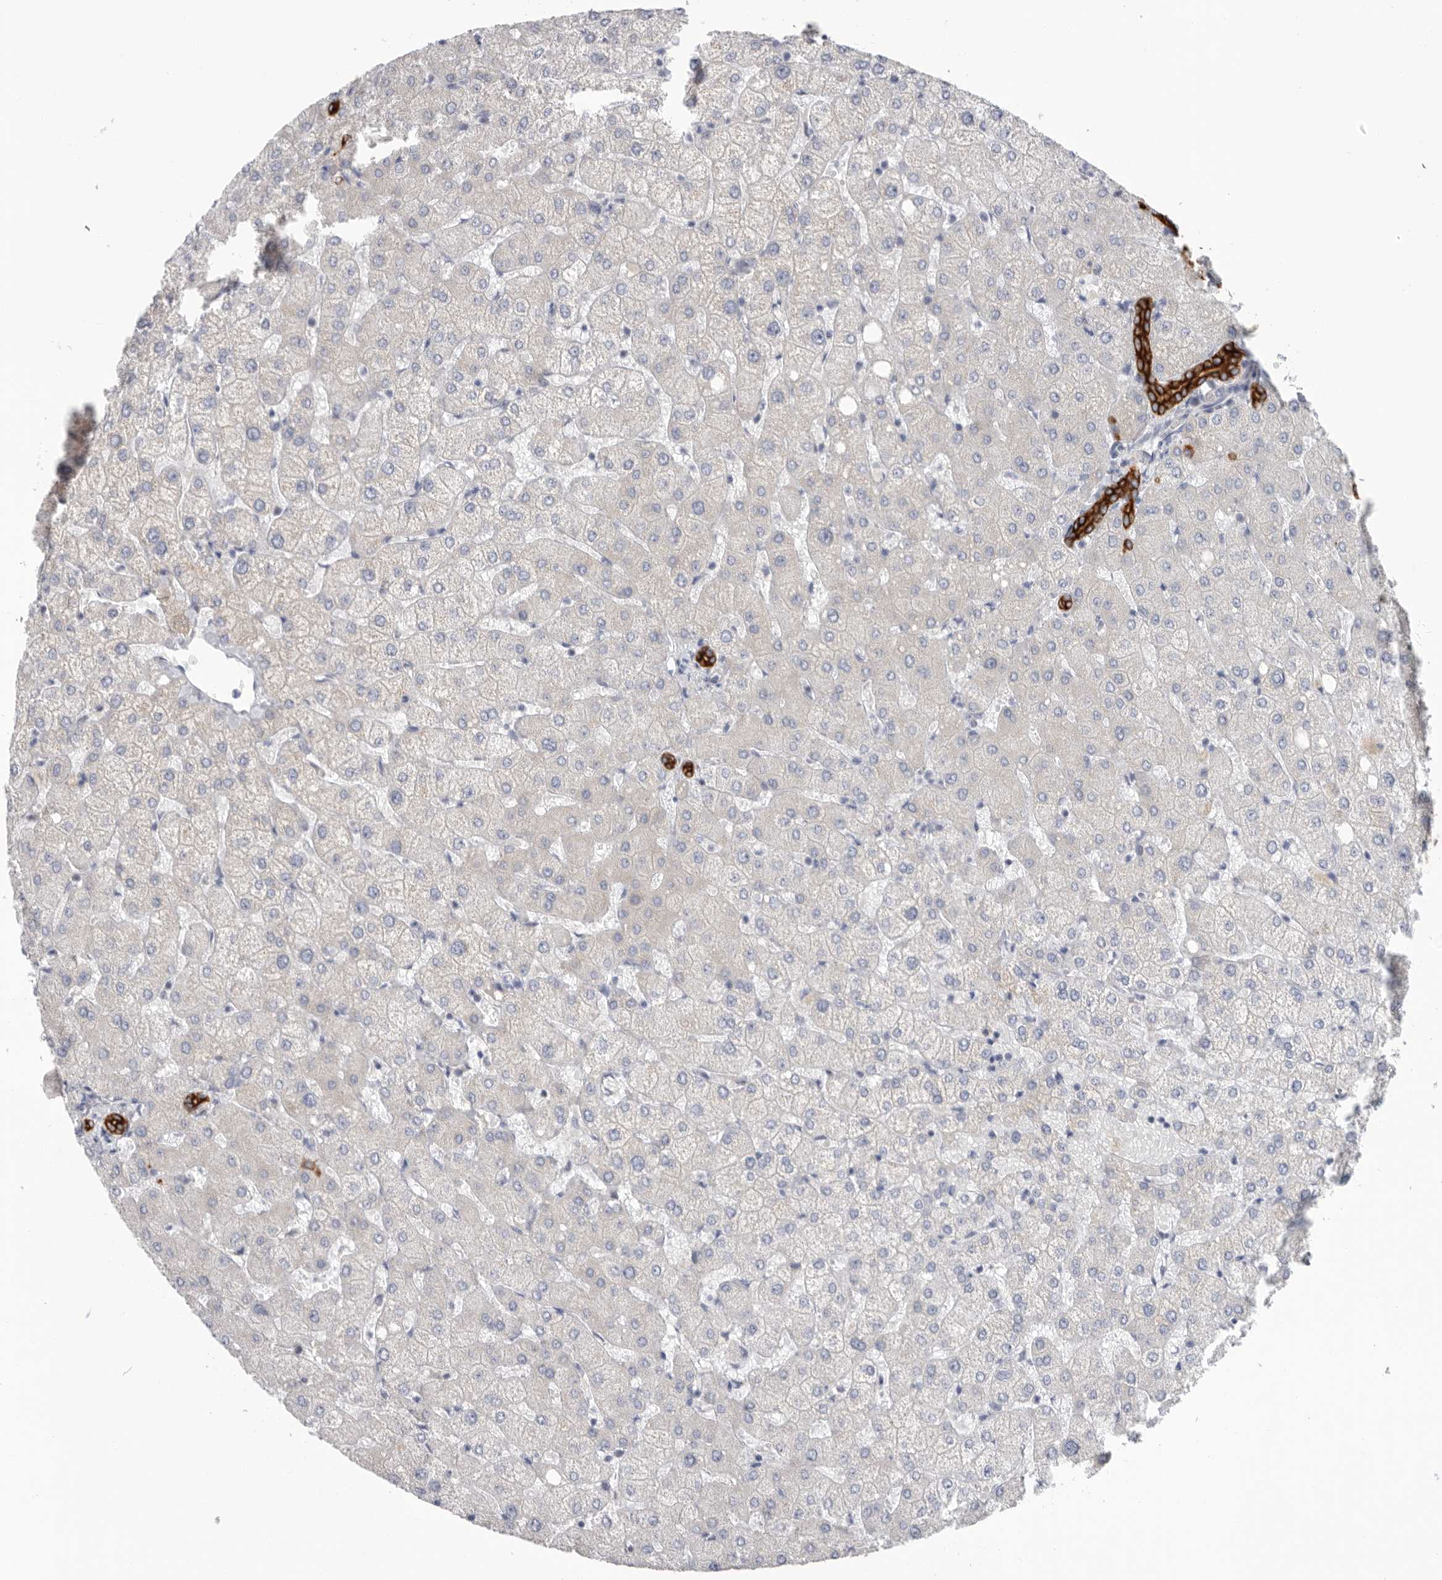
{"staining": {"intensity": "strong", "quantity": ">75%", "location": "cytoplasmic/membranous"}, "tissue": "liver", "cell_type": "Cholangiocytes", "image_type": "normal", "snomed": [{"axis": "morphology", "description": "Normal tissue, NOS"}, {"axis": "topography", "description": "Liver"}], "caption": "A high amount of strong cytoplasmic/membranous expression is appreciated in approximately >75% of cholangiocytes in normal liver. Using DAB (3,3'-diaminobenzidine) (brown) and hematoxylin (blue) stains, captured at high magnification using brightfield microscopy.", "gene": "MTFR1L", "patient": {"sex": "female", "age": 54}}